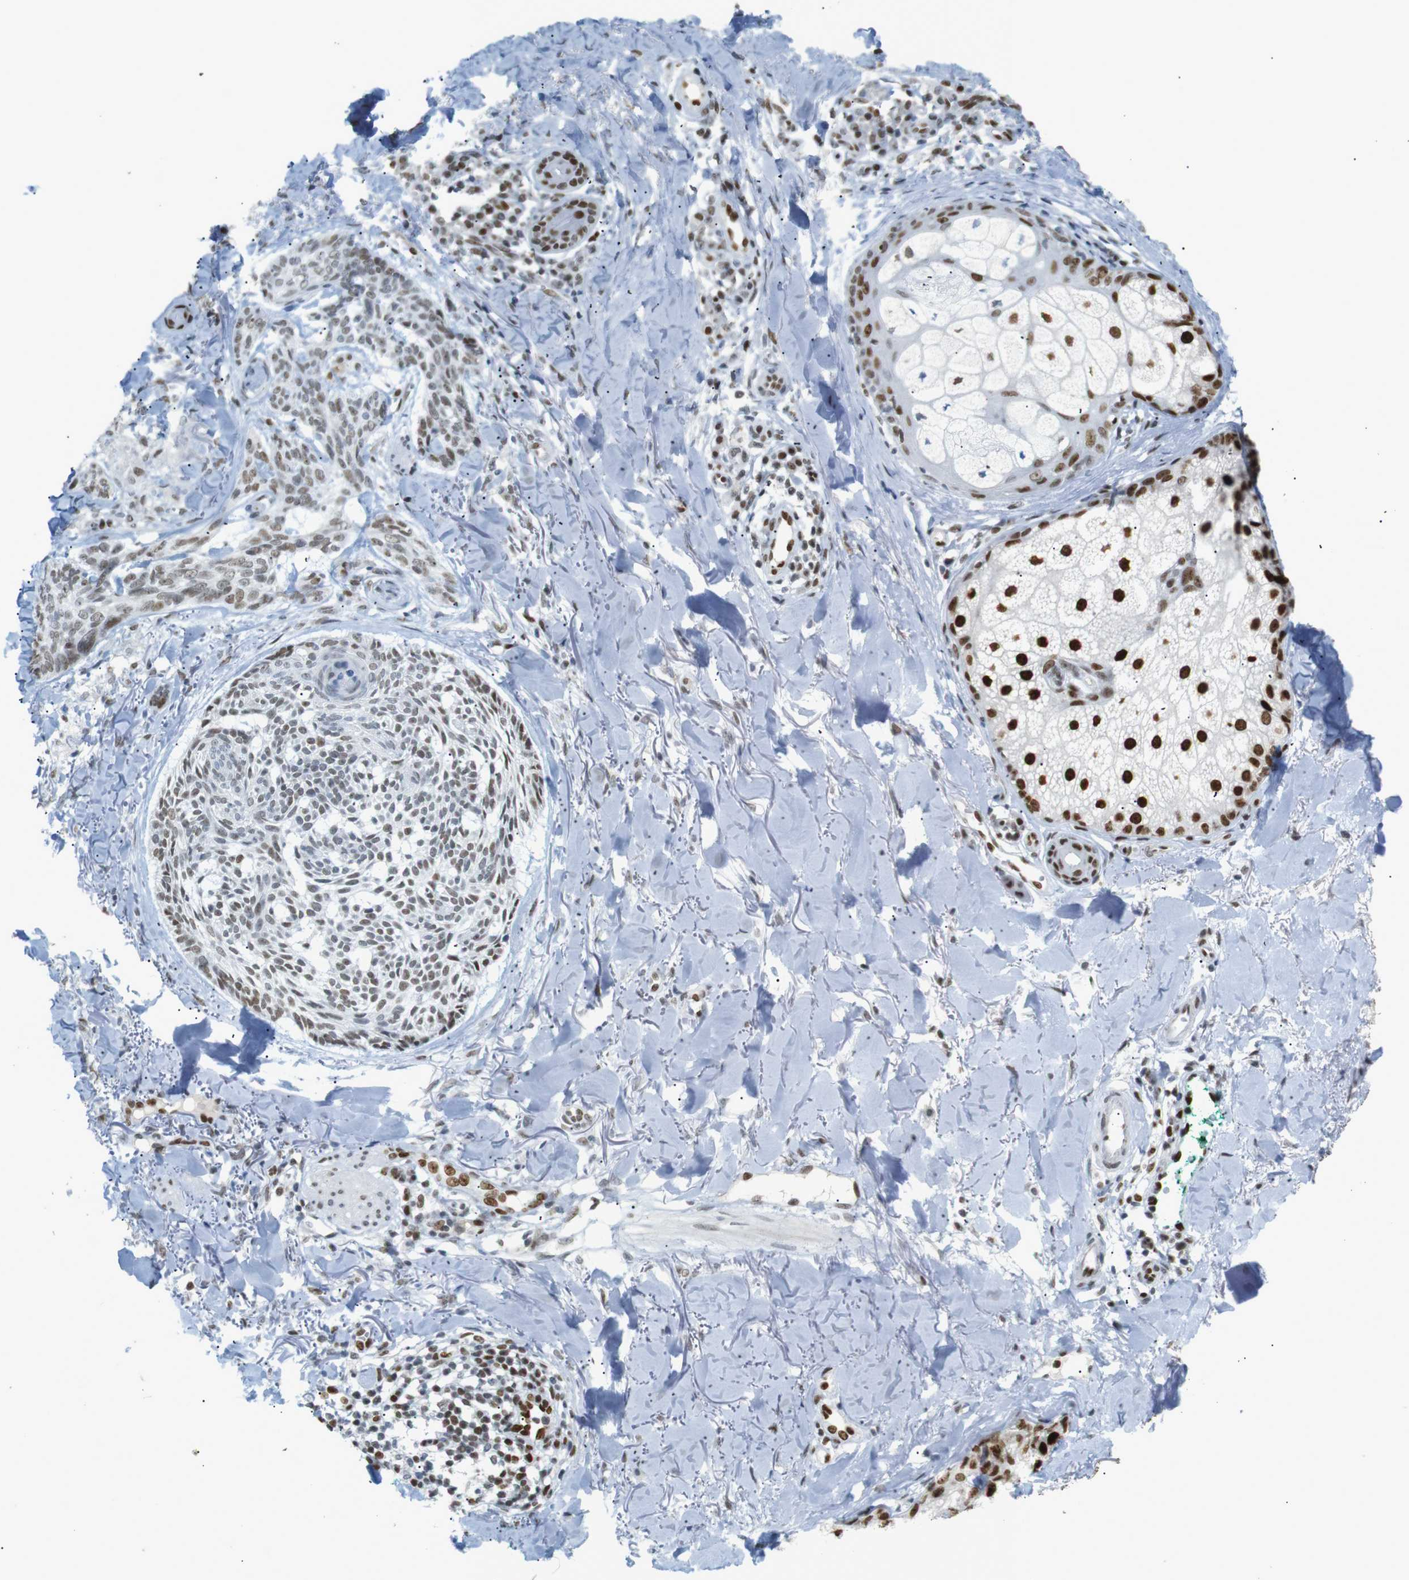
{"staining": {"intensity": "moderate", "quantity": "25%-75%", "location": "nuclear"}, "tissue": "skin cancer", "cell_type": "Tumor cells", "image_type": "cancer", "snomed": [{"axis": "morphology", "description": "Basal cell carcinoma"}, {"axis": "topography", "description": "Skin"}], "caption": "Protein analysis of skin basal cell carcinoma tissue reveals moderate nuclear positivity in about 25%-75% of tumor cells. (Stains: DAB (3,3'-diaminobenzidine) in brown, nuclei in blue, Microscopy: brightfield microscopy at high magnification).", "gene": "RIOX2", "patient": {"sex": "male", "age": 43}}